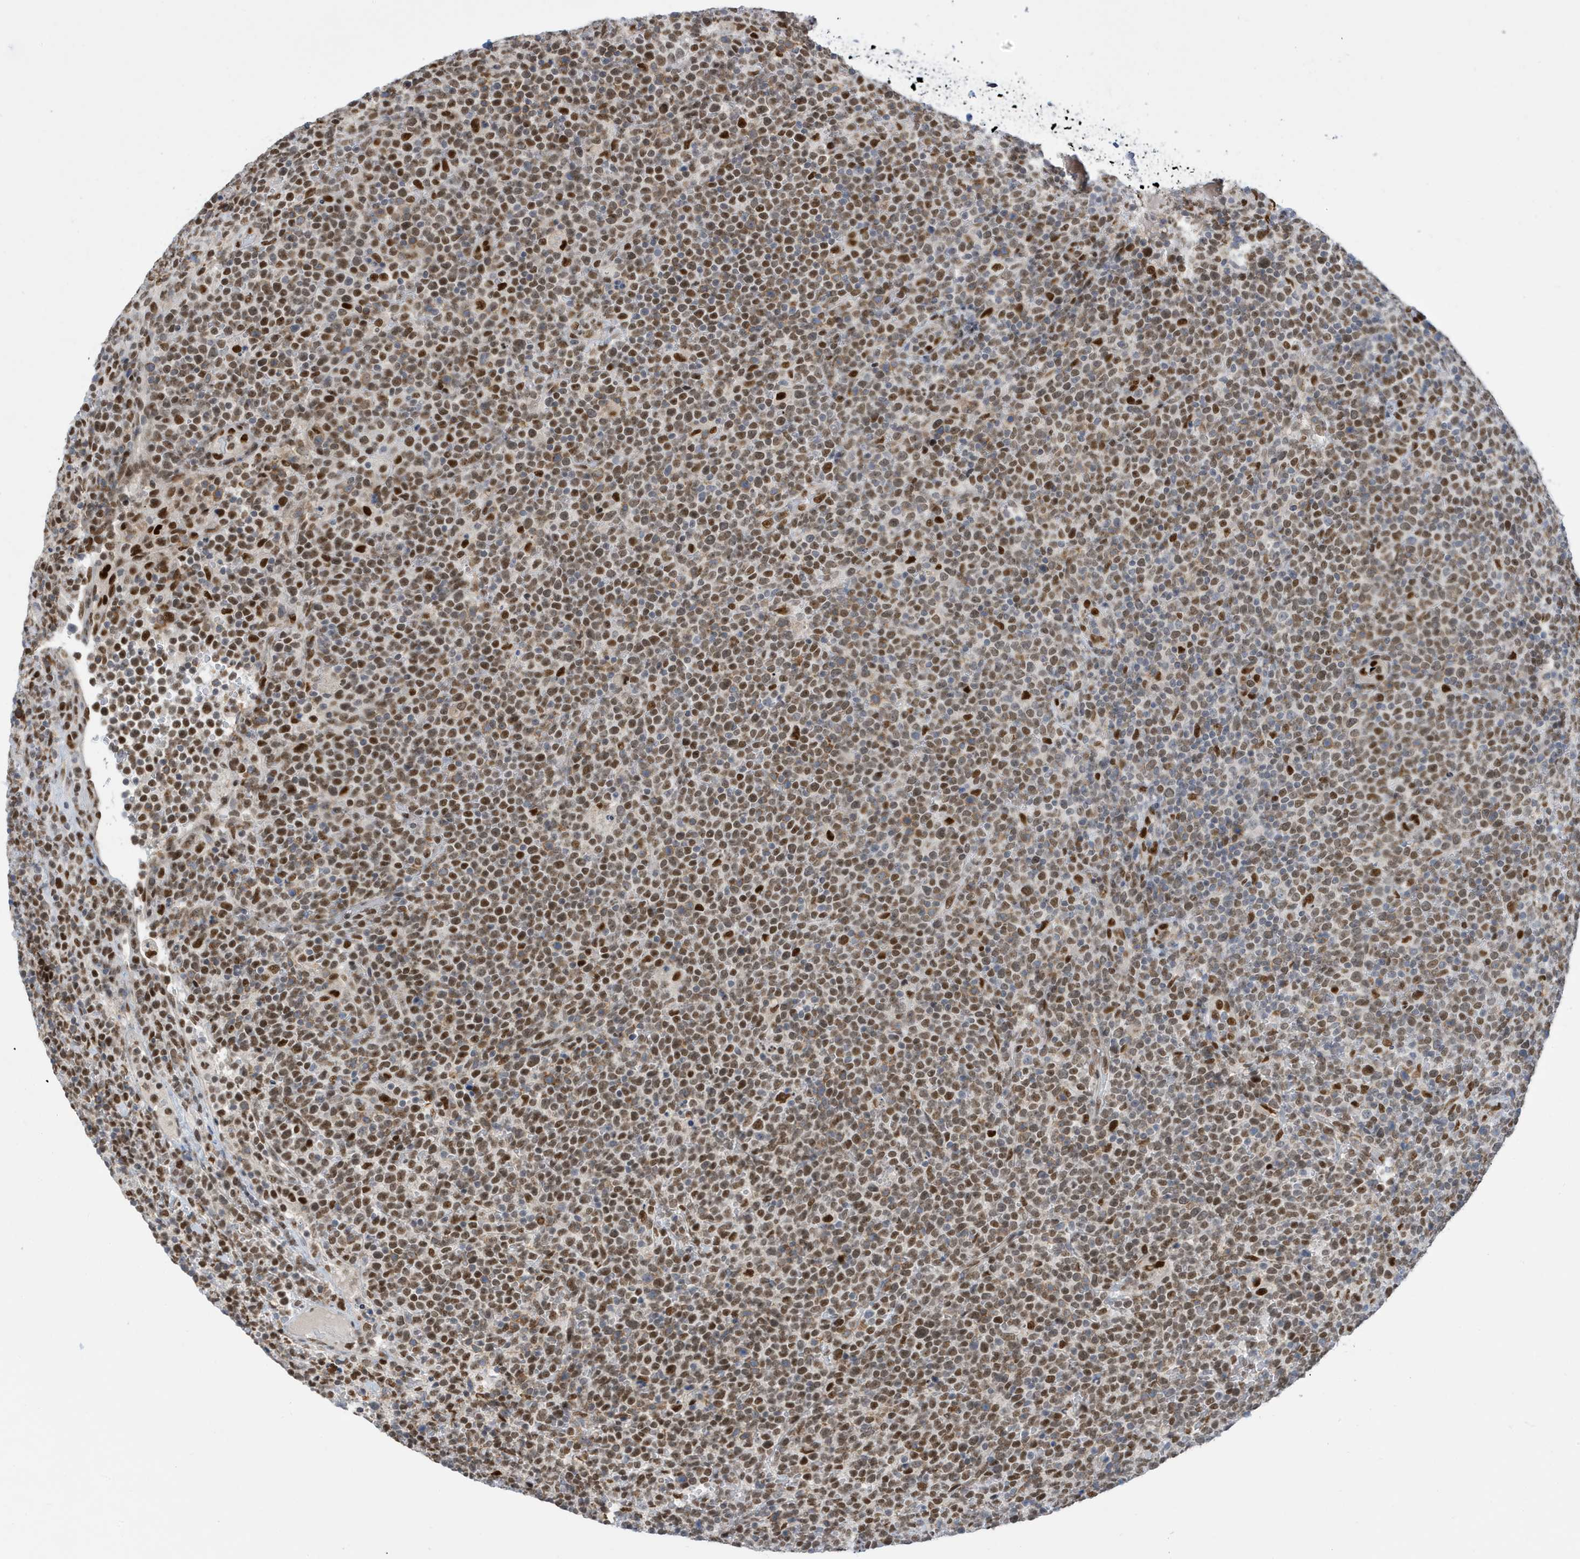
{"staining": {"intensity": "moderate", "quantity": ">75%", "location": "nuclear"}, "tissue": "lymphoma", "cell_type": "Tumor cells", "image_type": "cancer", "snomed": [{"axis": "morphology", "description": "Malignant lymphoma, non-Hodgkin's type, High grade"}, {"axis": "topography", "description": "Lymph node"}], "caption": "Tumor cells display medium levels of moderate nuclear staining in about >75% of cells in human malignant lymphoma, non-Hodgkin's type (high-grade).", "gene": "PCYT1A", "patient": {"sex": "male", "age": 61}}